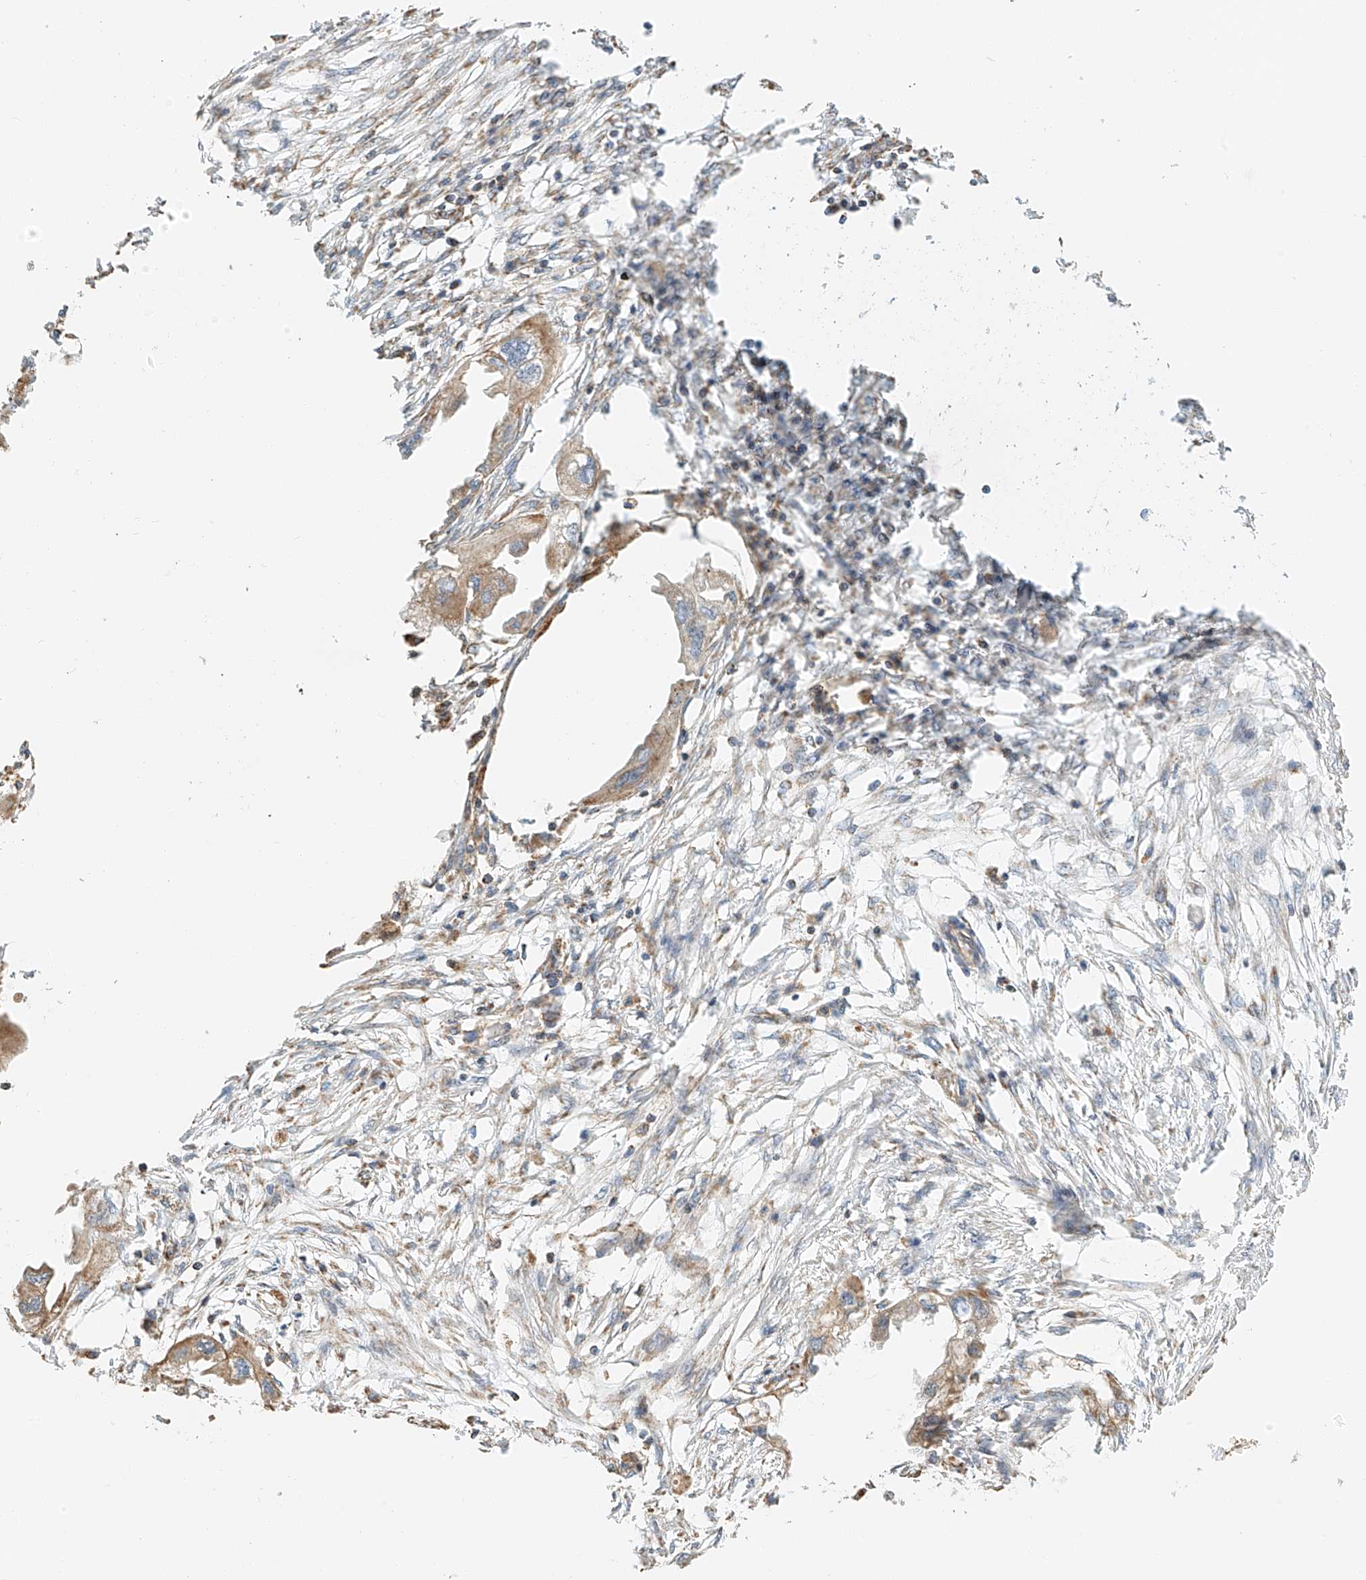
{"staining": {"intensity": "moderate", "quantity": ">75%", "location": "cytoplasmic/membranous"}, "tissue": "endometrial cancer", "cell_type": "Tumor cells", "image_type": "cancer", "snomed": [{"axis": "morphology", "description": "Adenocarcinoma, NOS"}, {"axis": "morphology", "description": "Adenocarcinoma, metastatic, NOS"}, {"axis": "topography", "description": "Adipose tissue"}, {"axis": "topography", "description": "Endometrium"}], "caption": "The micrograph shows staining of metastatic adenocarcinoma (endometrial), revealing moderate cytoplasmic/membranous protein positivity (brown color) within tumor cells.", "gene": "YIPF7", "patient": {"sex": "female", "age": 67}}